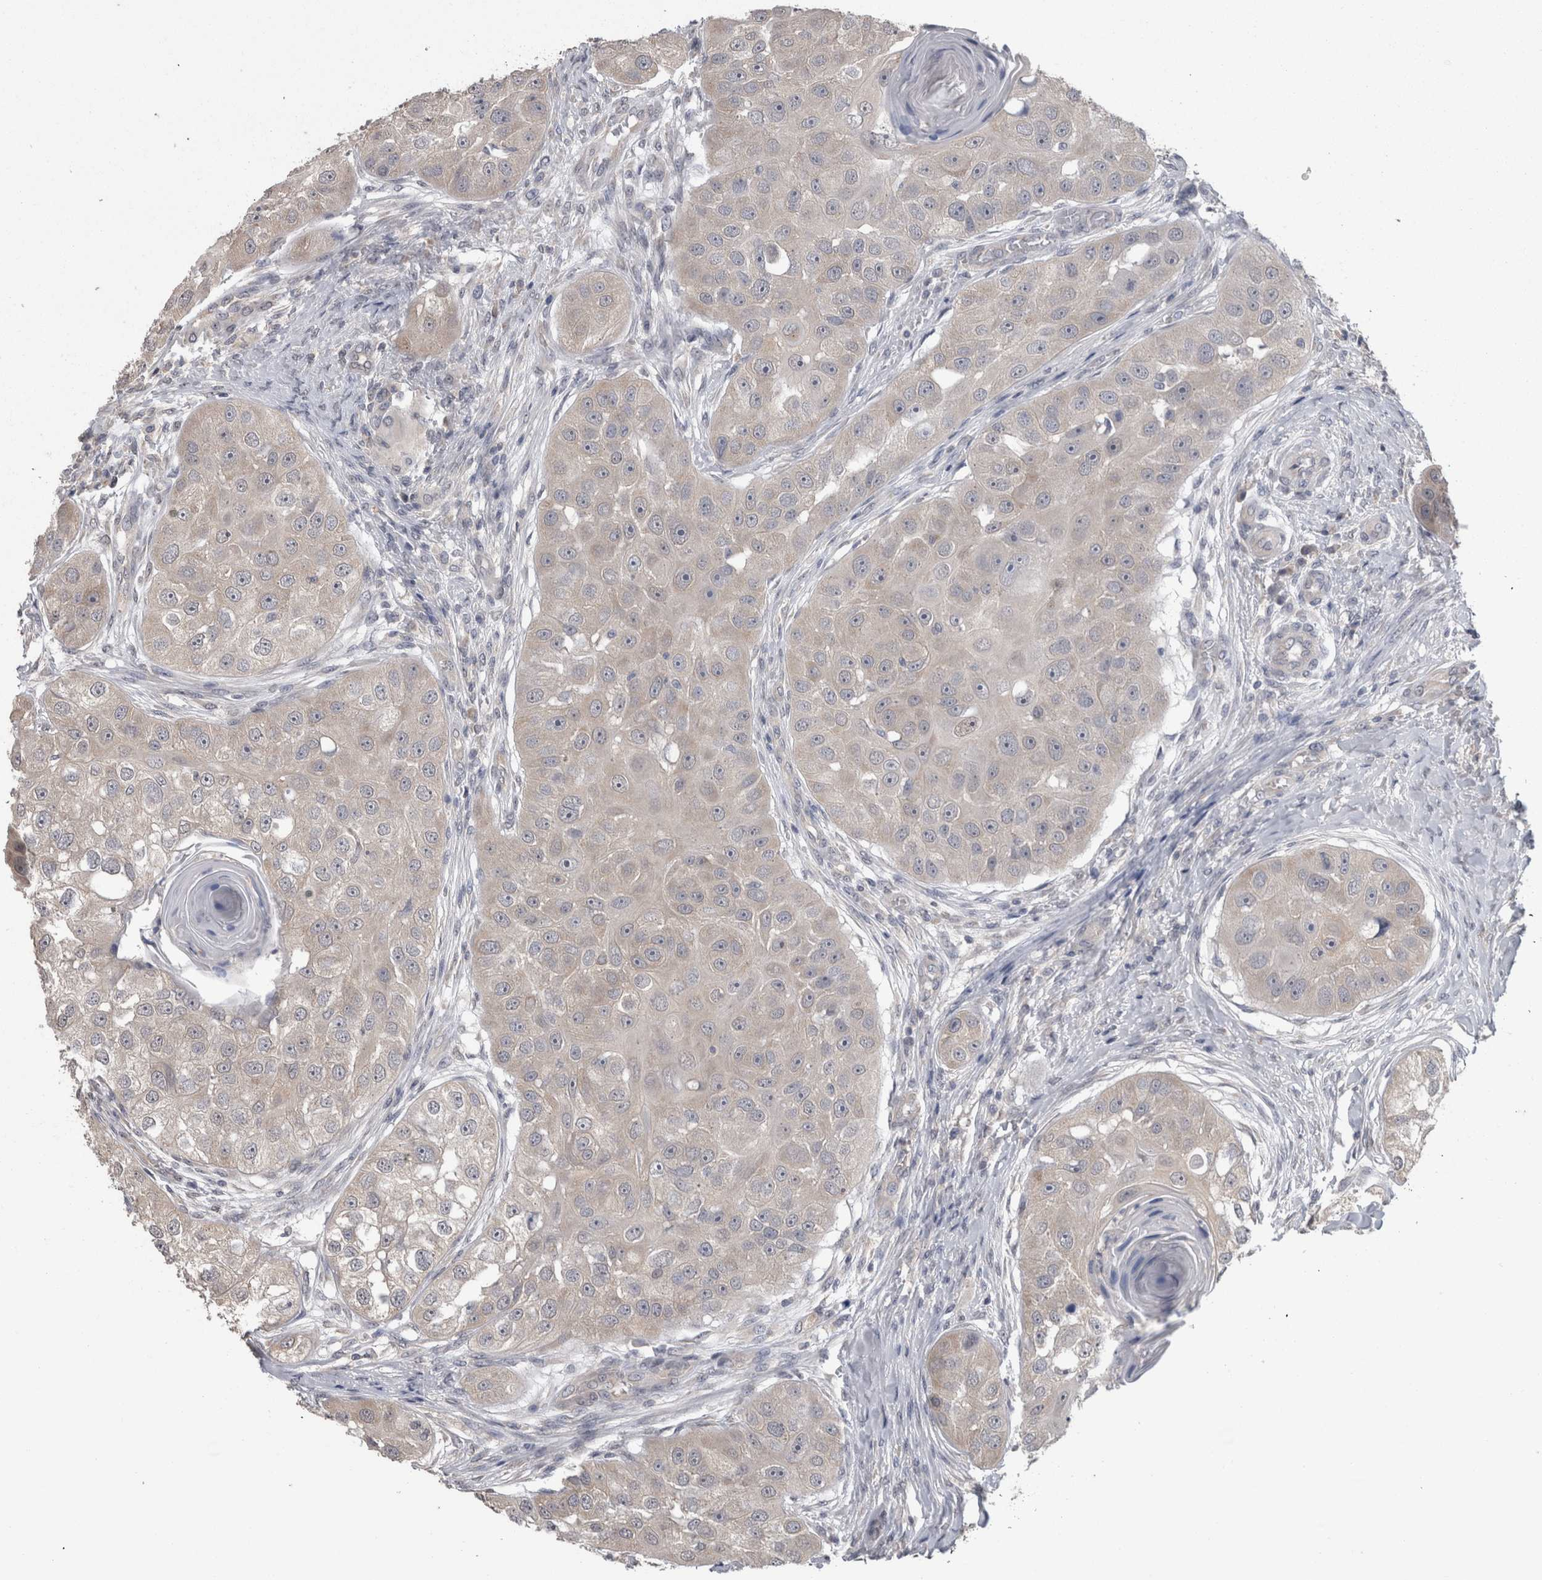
{"staining": {"intensity": "negative", "quantity": "none", "location": "none"}, "tissue": "head and neck cancer", "cell_type": "Tumor cells", "image_type": "cancer", "snomed": [{"axis": "morphology", "description": "Normal tissue, NOS"}, {"axis": "morphology", "description": "Squamous cell carcinoma, NOS"}, {"axis": "topography", "description": "Skeletal muscle"}, {"axis": "topography", "description": "Head-Neck"}], "caption": "Immunohistochemistry (IHC) of head and neck cancer (squamous cell carcinoma) displays no expression in tumor cells.", "gene": "DDX6", "patient": {"sex": "male", "age": 51}}